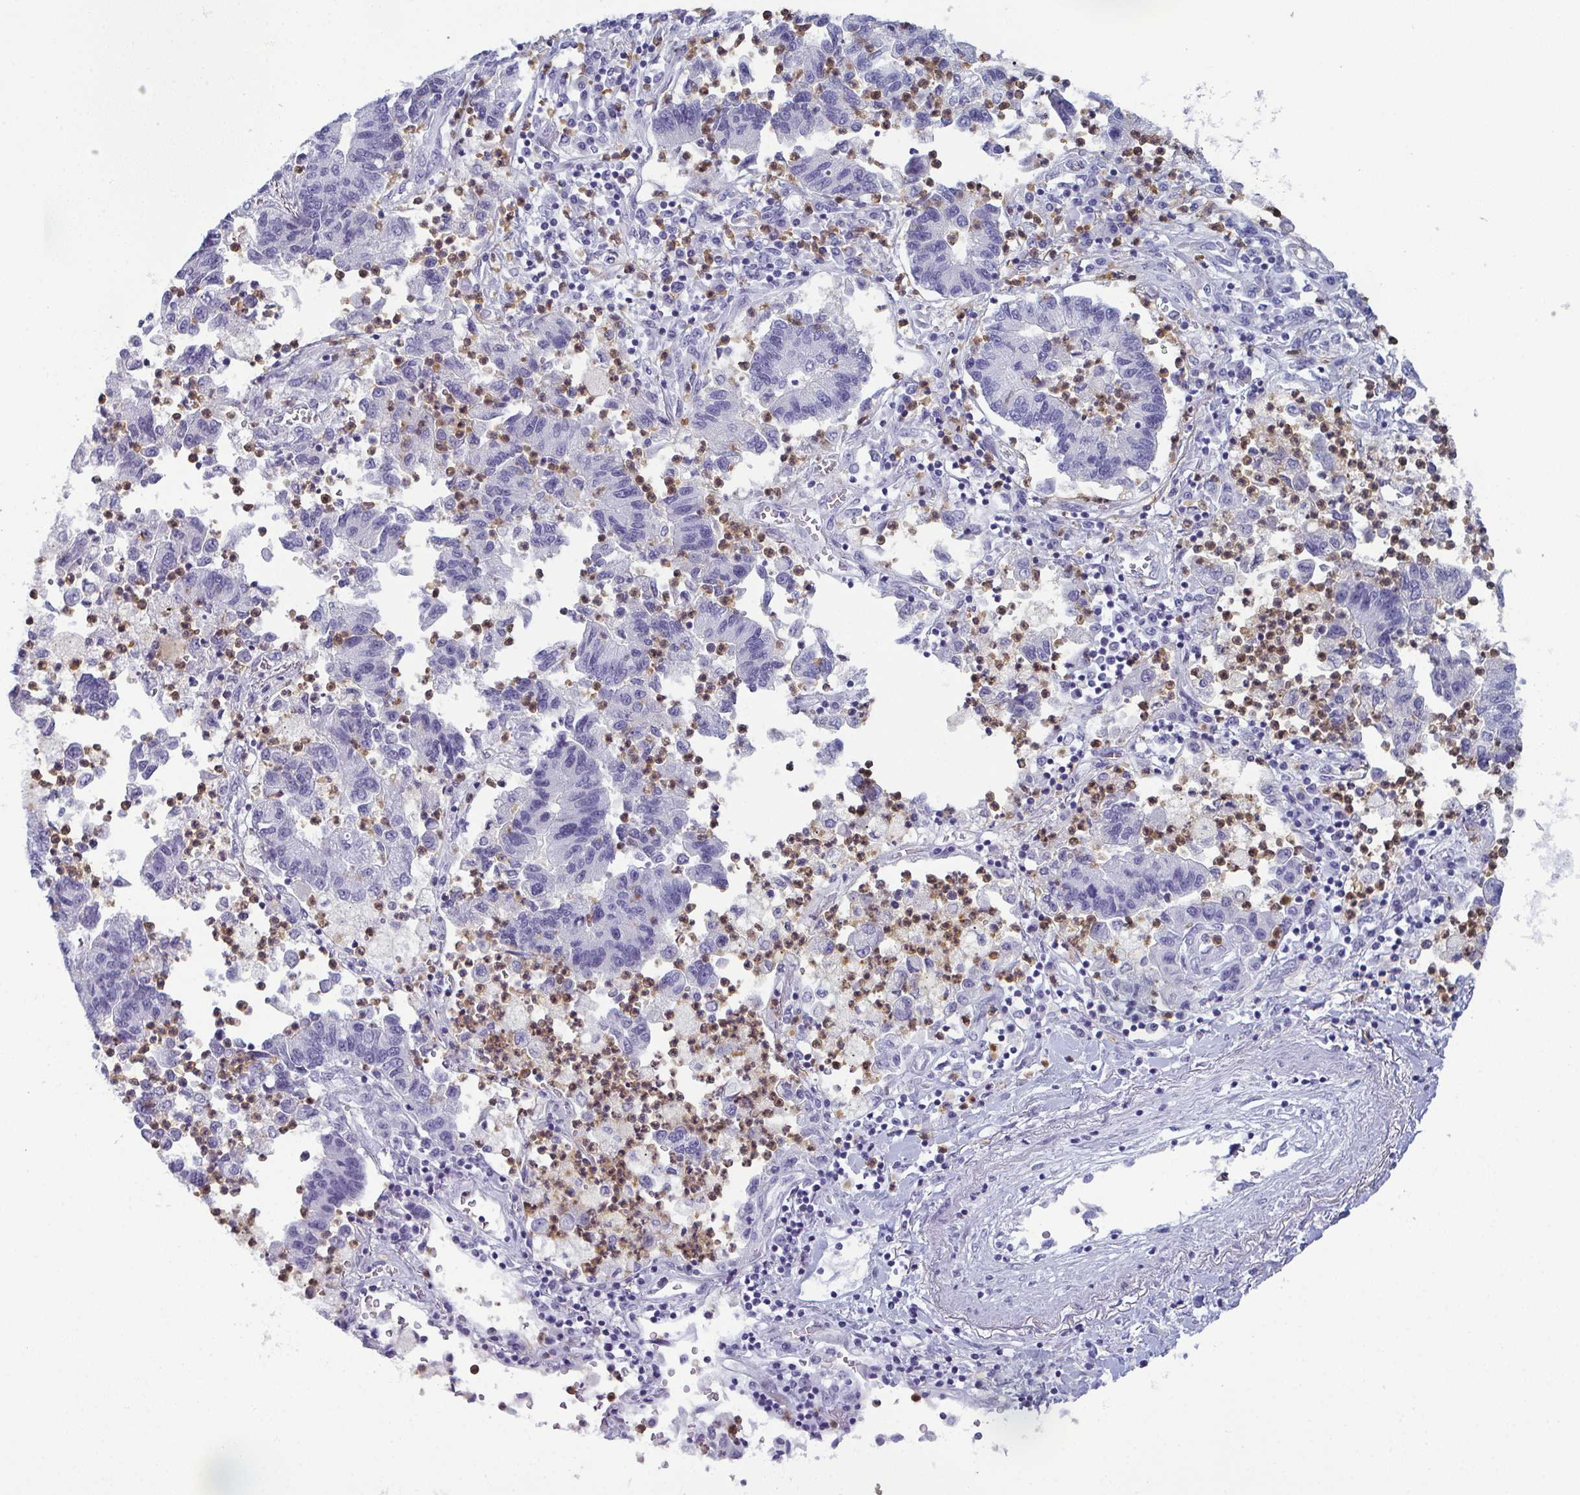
{"staining": {"intensity": "negative", "quantity": "none", "location": "none"}, "tissue": "lung cancer", "cell_type": "Tumor cells", "image_type": "cancer", "snomed": [{"axis": "morphology", "description": "Adenocarcinoma, NOS"}, {"axis": "topography", "description": "Lung"}], "caption": "Micrograph shows no significant protein staining in tumor cells of lung cancer (adenocarcinoma).", "gene": "CDA", "patient": {"sex": "female", "age": 57}}